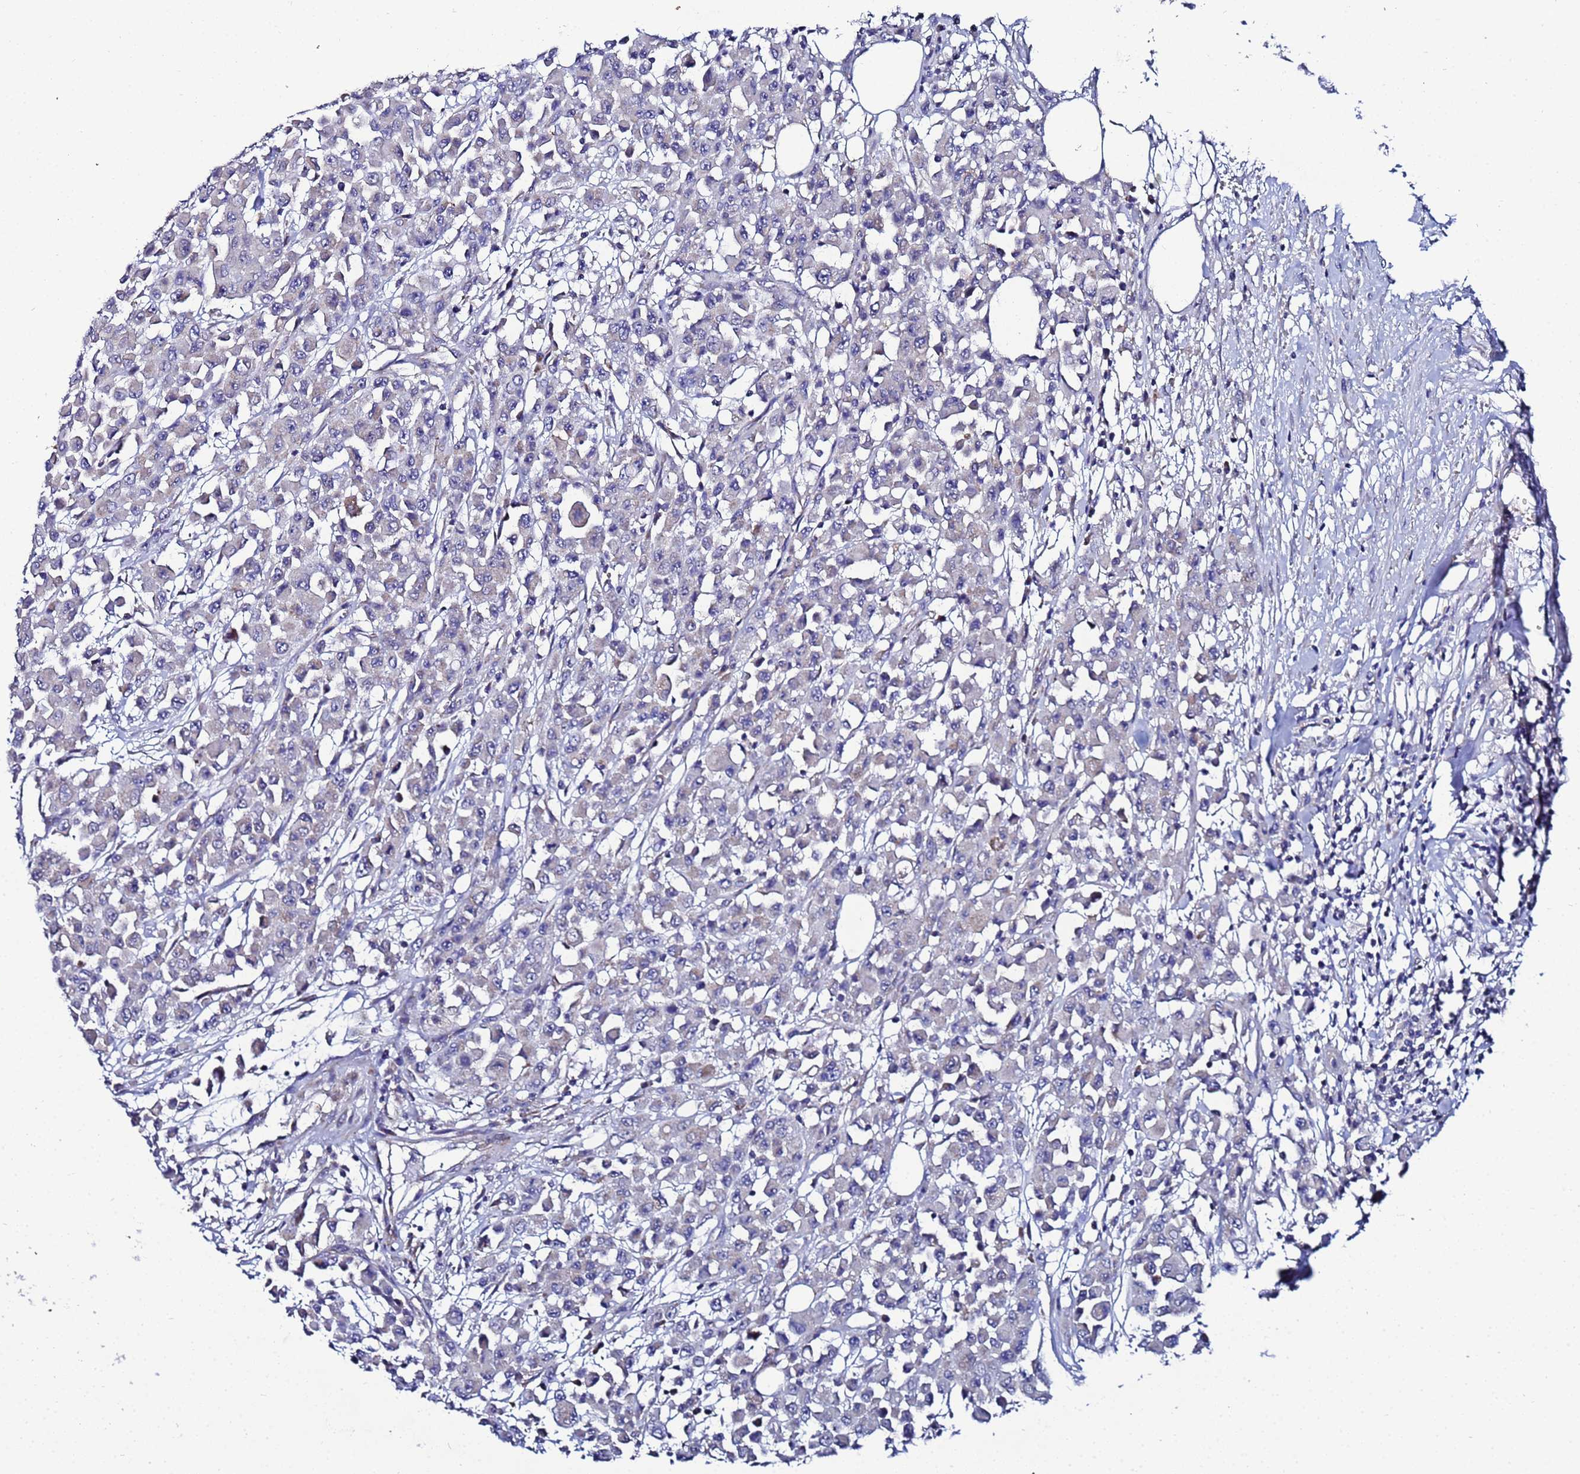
{"staining": {"intensity": "negative", "quantity": "none", "location": "none"}, "tissue": "colorectal cancer", "cell_type": "Tumor cells", "image_type": "cancer", "snomed": [{"axis": "morphology", "description": "Adenocarcinoma, NOS"}, {"axis": "topography", "description": "Colon"}], "caption": "The image exhibits no staining of tumor cells in colorectal adenocarcinoma.", "gene": "FAHD2A", "patient": {"sex": "male", "age": 51}}